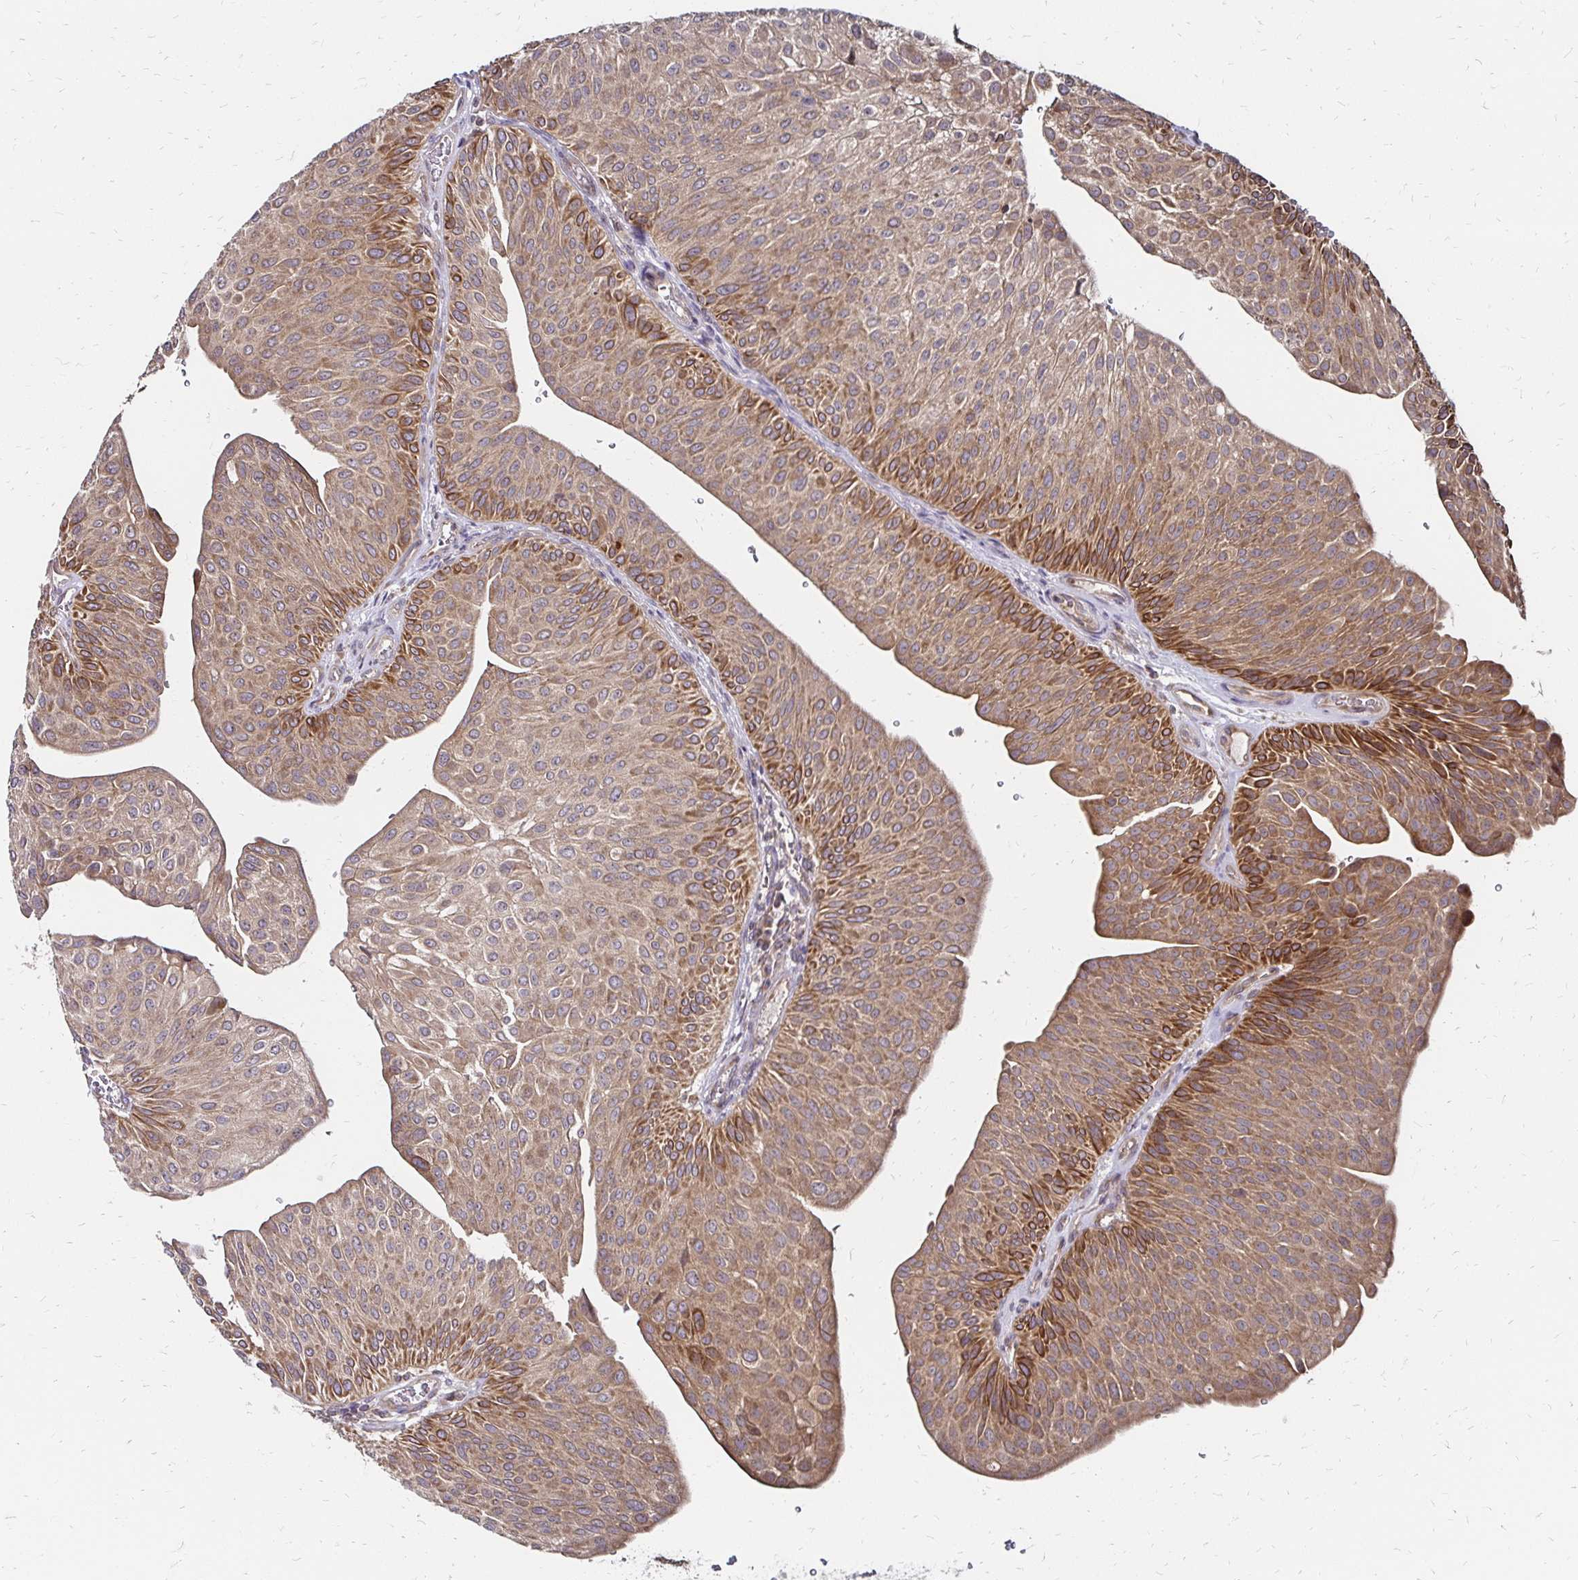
{"staining": {"intensity": "moderate", "quantity": ">75%", "location": "cytoplasmic/membranous"}, "tissue": "urothelial cancer", "cell_type": "Tumor cells", "image_type": "cancer", "snomed": [{"axis": "morphology", "description": "Urothelial carcinoma, NOS"}, {"axis": "topography", "description": "Urinary bladder"}], "caption": "This is a histology image of immunohistochemistry staining of urothelial cancer, which shows moderate expression in the cytoplasmic/membranous of tumor cells.", "gene": "ZW10", "patient": {"sex": "male", "age": 67}}